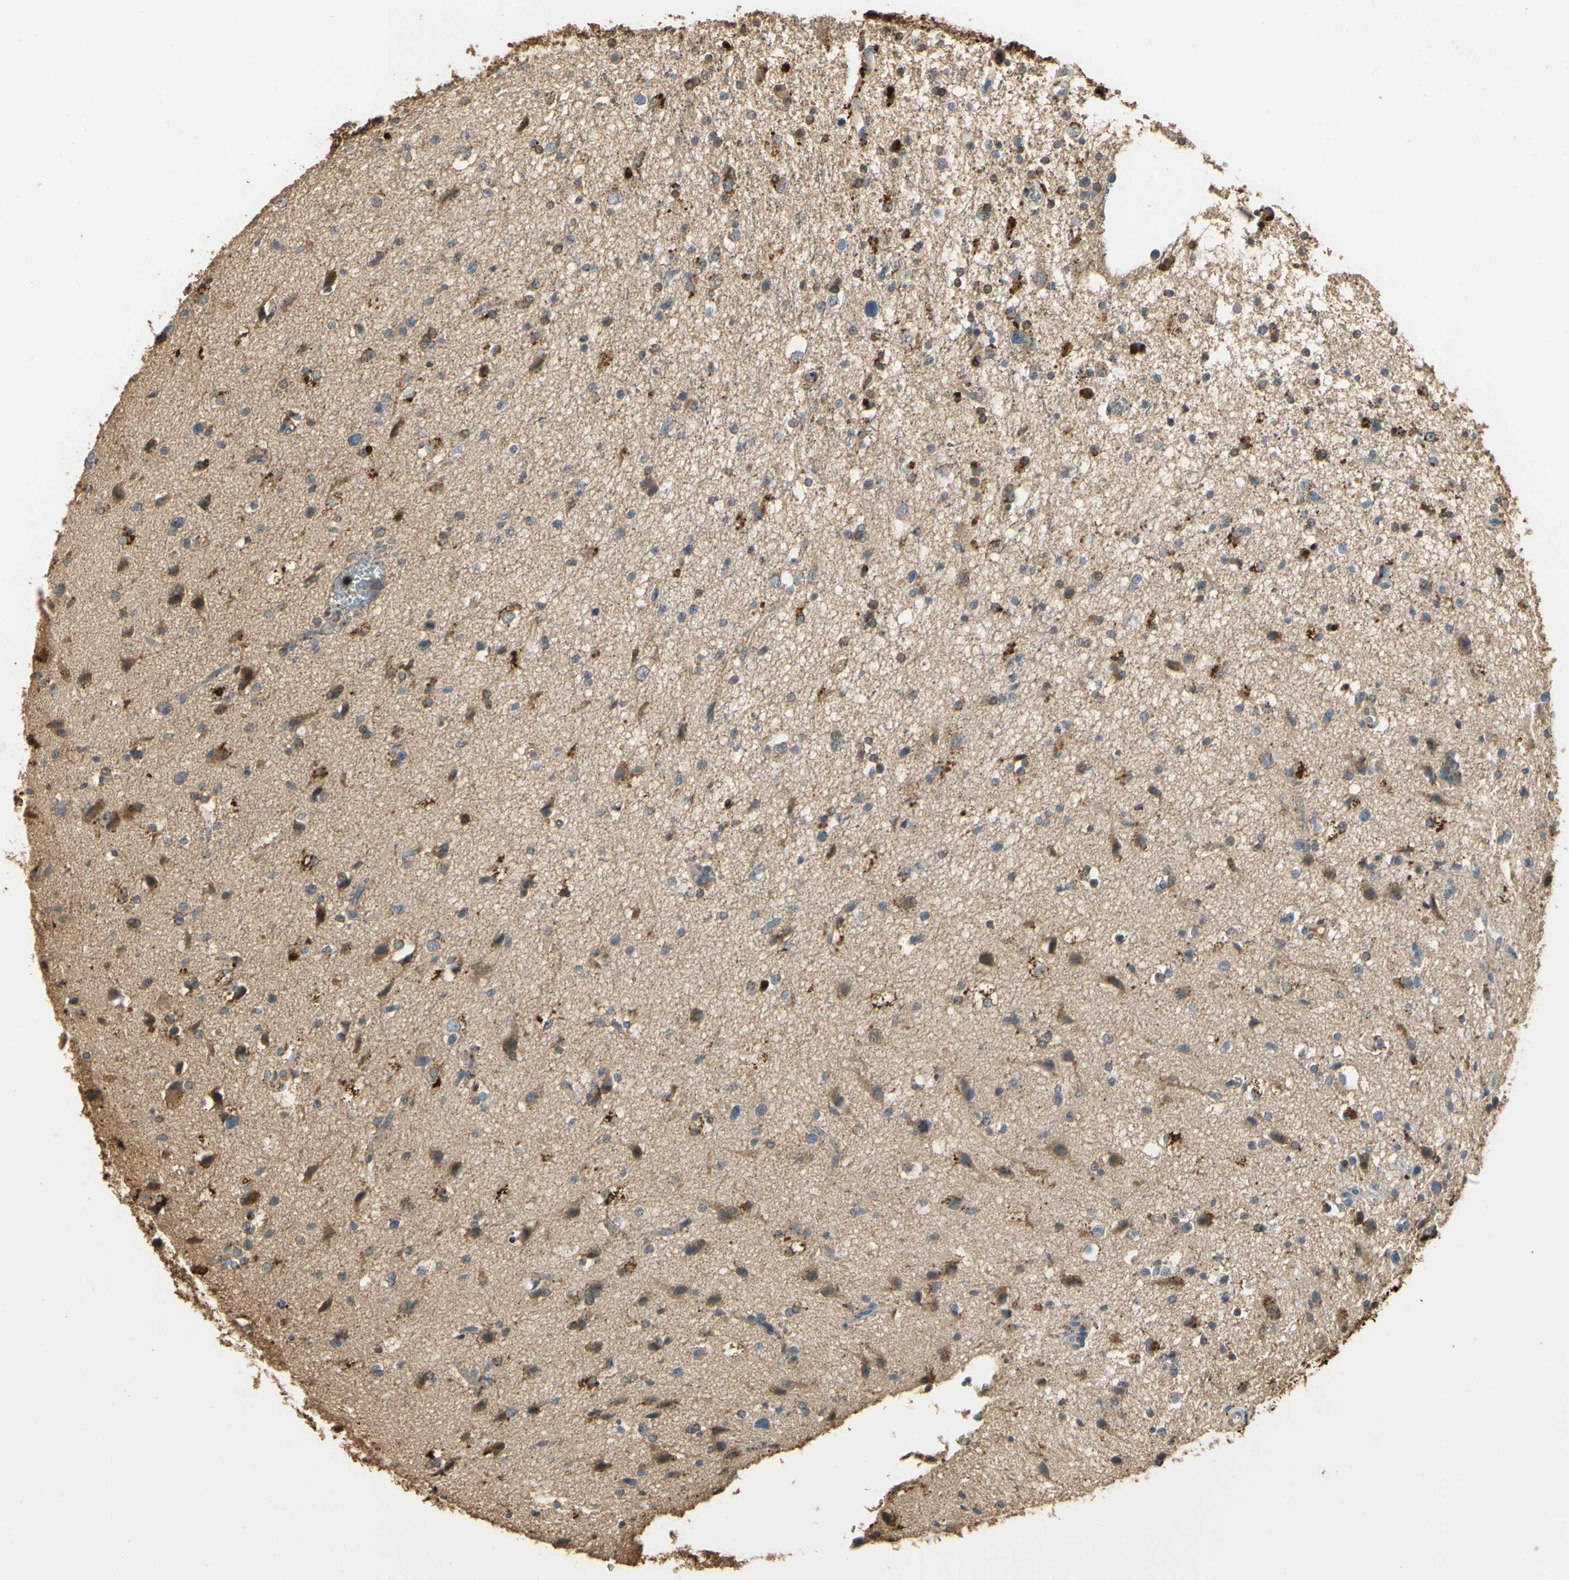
{"staining": {"intensity": "moderate", "quantity": "<25%", "location": "cytoplasmic/membranous"}, "tissue": "glioma", "cell_type": "Tumor cells", "image_type": "cancer", "snomed": [{"axis": "morphology", "description": "Glioma, malignant, High grade"}, {"axis": "topography", "description": "Brain"}], "caption": "High-grade glioma (malignant) stained for a protein (brown) exhibits moderate cytoplasmic/membranous positive expression in approximately <25% of tumor cells.", "gene": "ARHGEF17", "patient": {"sex": "male", "age": 33}}